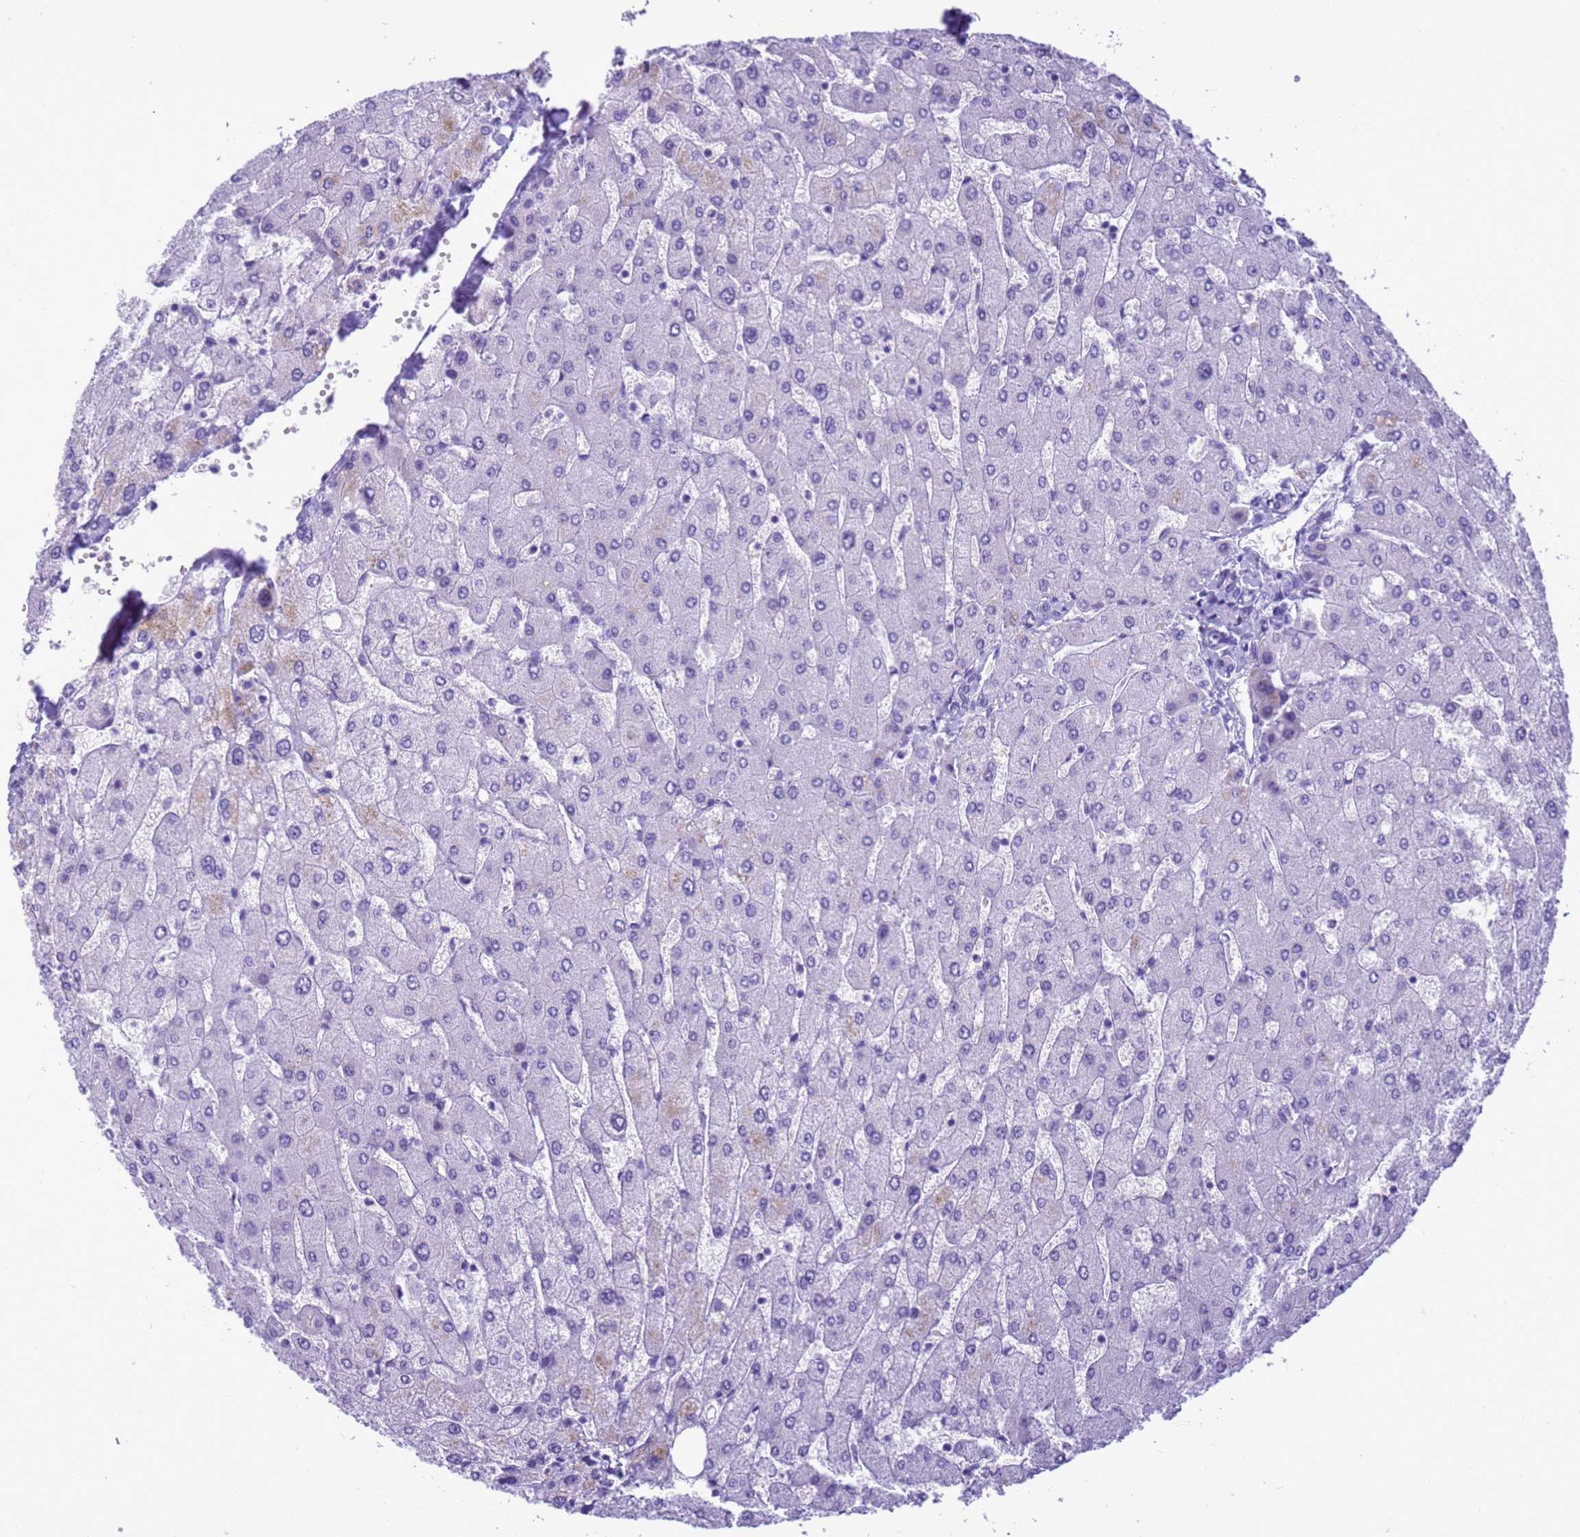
{"staining": {"intensity": "negative", "quantity": "none", "location": "none"}, "tissue": "liver", "cell_type": "Cholangiocytes", "image_type": "normal", "snomed": [{"axis": "morphology", "description": "Normal tissue, NOS"}, {"axis": "topography", "description": "Liver"}], "caption": "Immunohistochemistry (IHC) of benign human liver reveals no staining in cholangiocytes. Nuclei are stained in blue.", "gene": "STATH", "patient": {"sex": "male", "age": 55}}